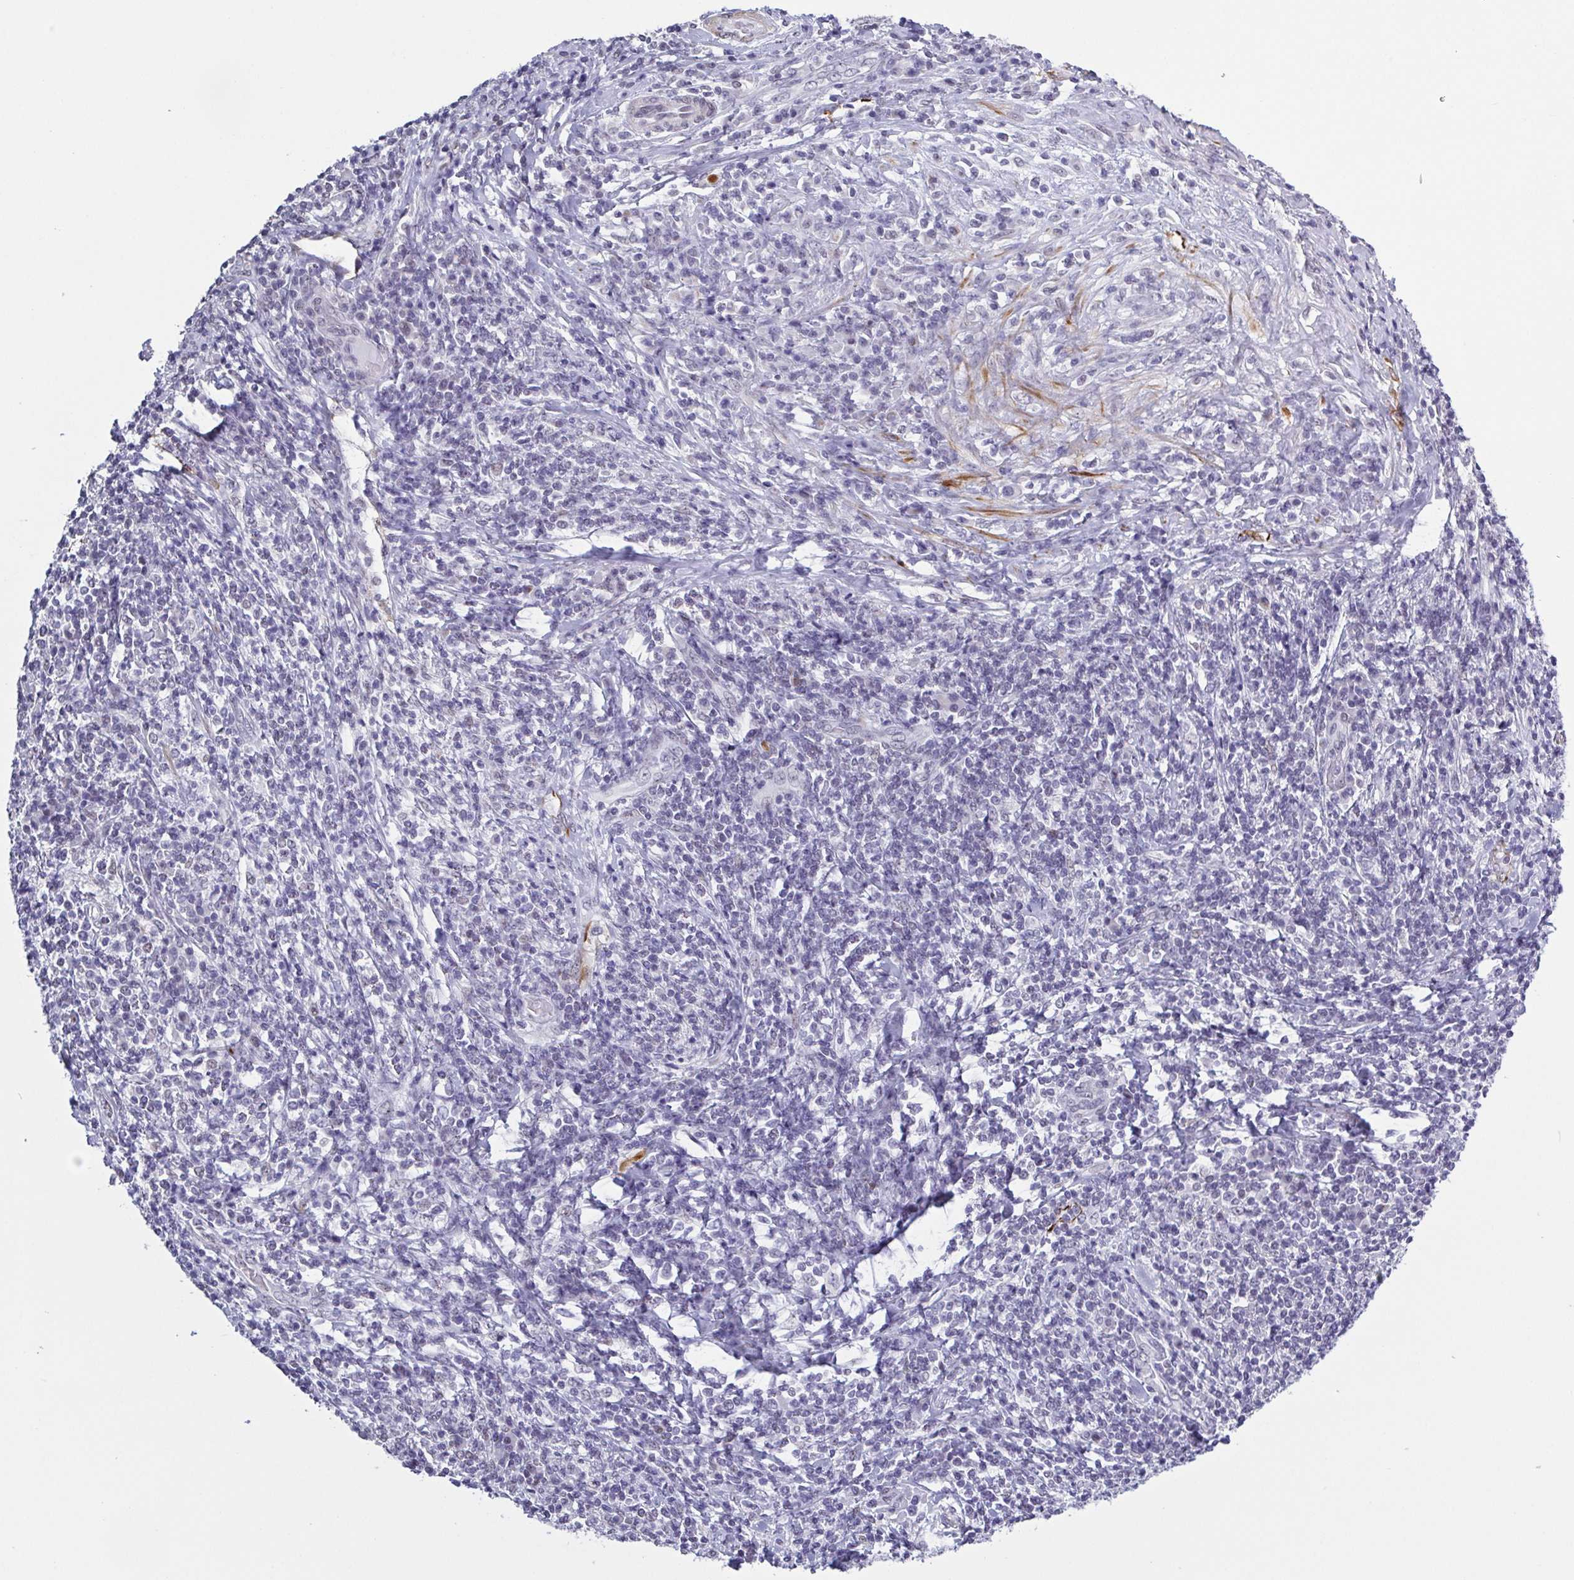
{"staining": {"intensity": "negative", "quantity": "none", "location": "none"}, "tissue": "cervical cancer", "cell_type": "Tumor cells", "image_type": "cancer", "snomed": [{"axis": "morphology", "description": "Squamous cell carcinoma, NOS"}, {"axis": "topography", "description": "Cervix"}], "caption": "There is no significant expression in tumor cells of cervical squamous cell carcinoma. (IHC, brightfield microscopy, high magnification).", "gene": "TMEM92", "patient": {"sex": "female", "age": 46}}